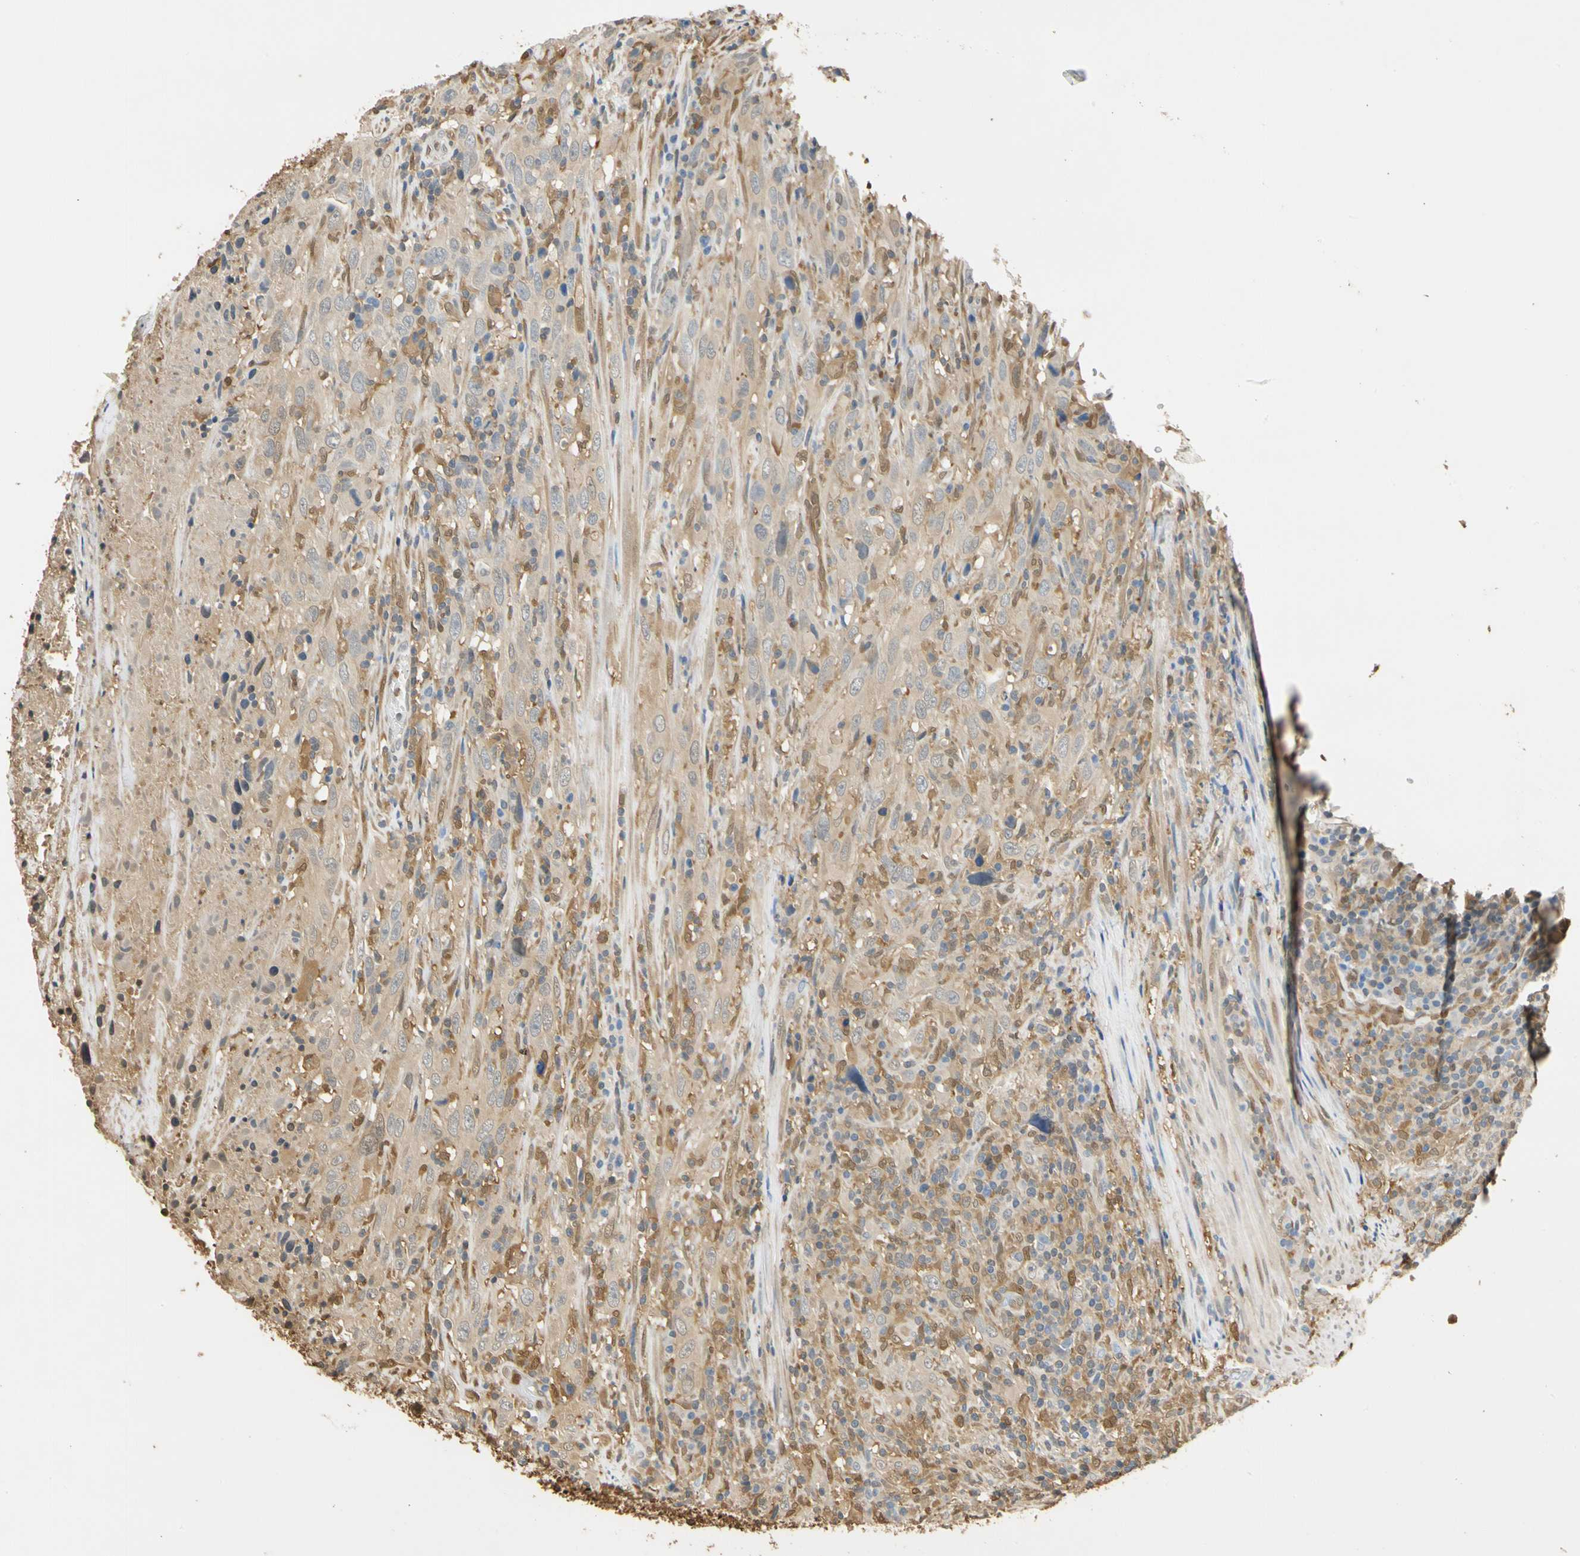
{"staining": {"intensity": "weak", "quantity": ">75%", "location": "cytoplasmic/membranous"}, "tissue": "urothelial cancer", "cell_type": "Tumor cells", "image_type": "cancer", "snomed": [{"axis": "morphology", "description": "Urothelial carcinoma, High grade"}, {"axis": "topography", "description": "Urinary bladder"}], "caption": "High-power microscopy captured an IHC photomicrograph of urothelial cancer, revealing weak cytoplasmic/membranous positivity in about >75% of tumor cells.", "gene": "S100A6", "patient": {"sex": "male", "age": 61}}